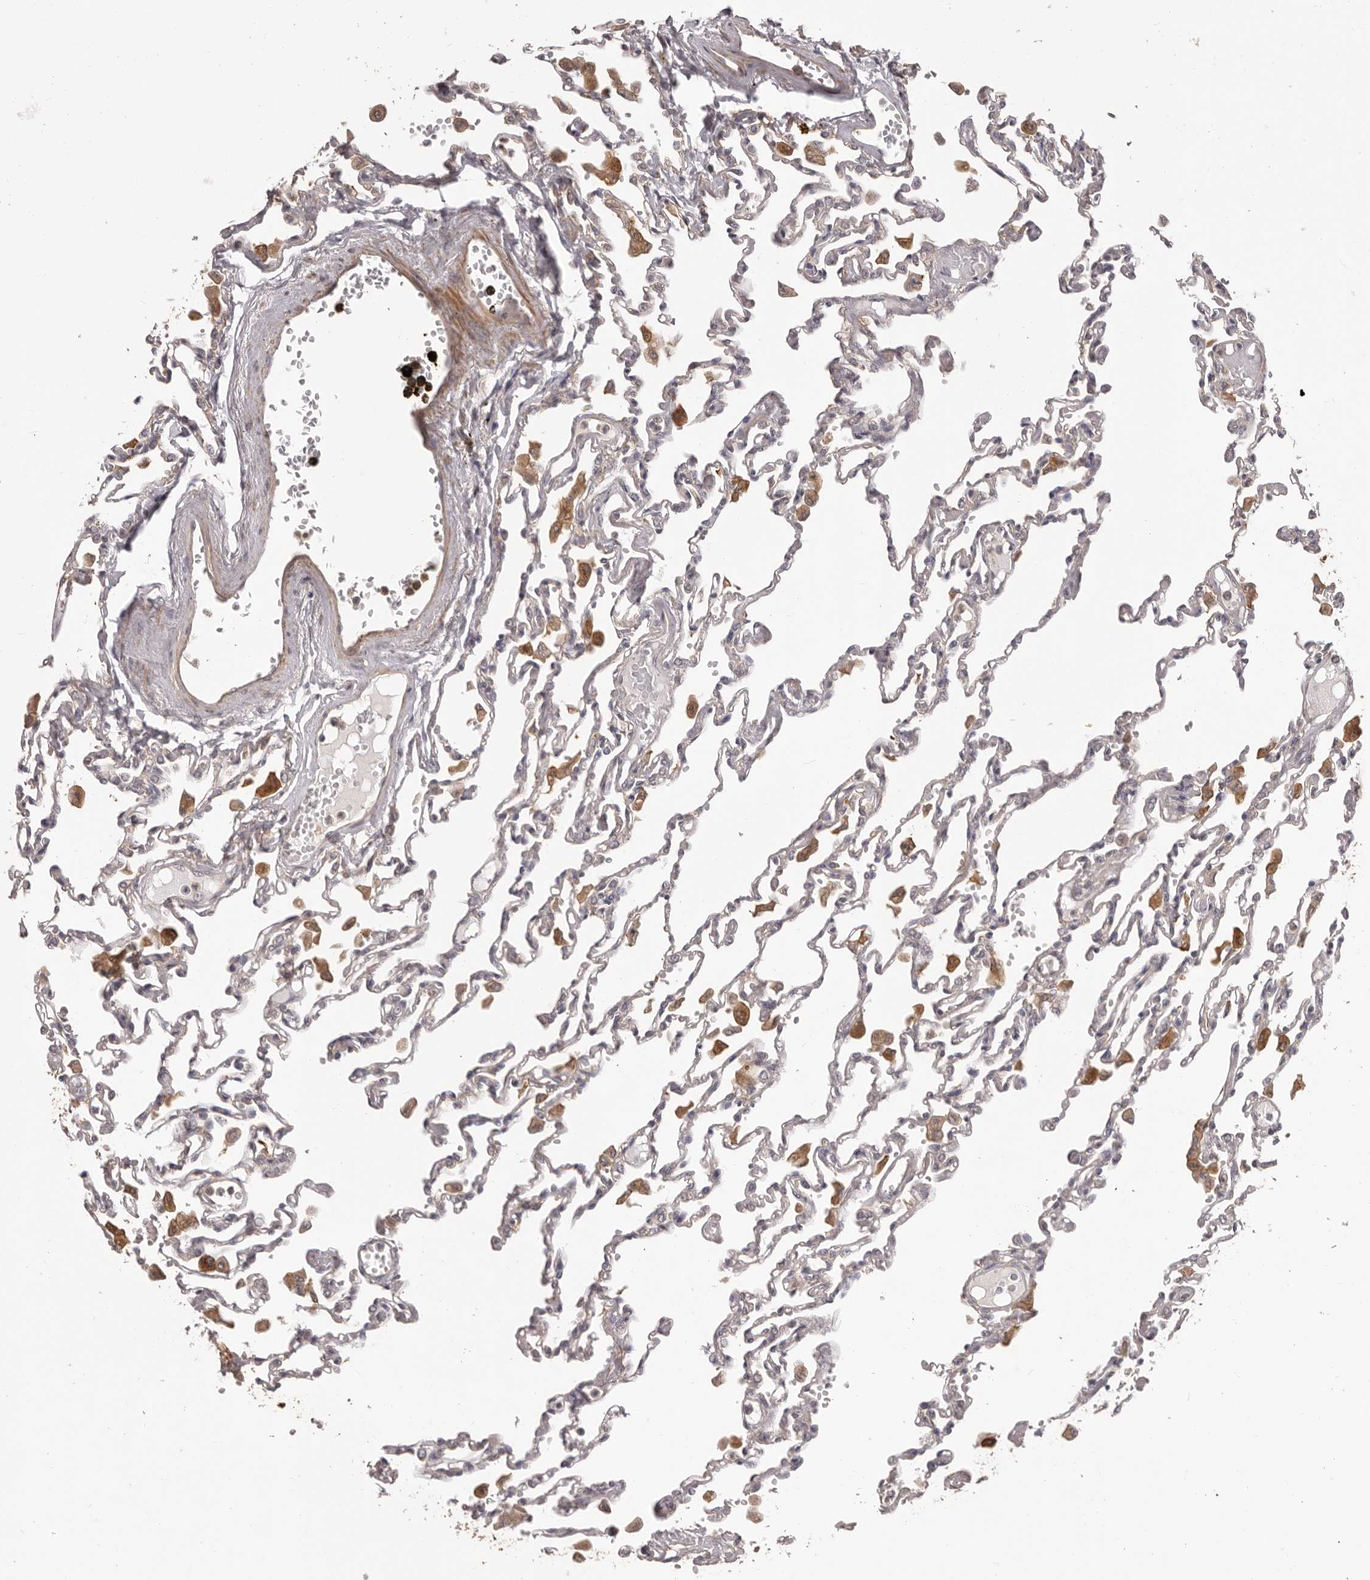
{"staining": {"intensity": "negative", "quantity": "none", "location": "none"}, "tissue": "lung", "cell_type": "Alveolar cells", "image_type": "normal", "snomed": [{"axis": "morphology", "description": "Normal tissue, NOS"}, {"axis": "topography", "description": "Bronchus"}, {"axis": "topography", "description": "Lung"}], "caption": "An immunohistochemistry (IHC) histopathology image of normal lung is shown. There is no staining in alveolar cells of lung. (DAB immunohistochemistry, high magnification).", "gene": "HRH1", "patient": {"sex": "female", "age": 49}}